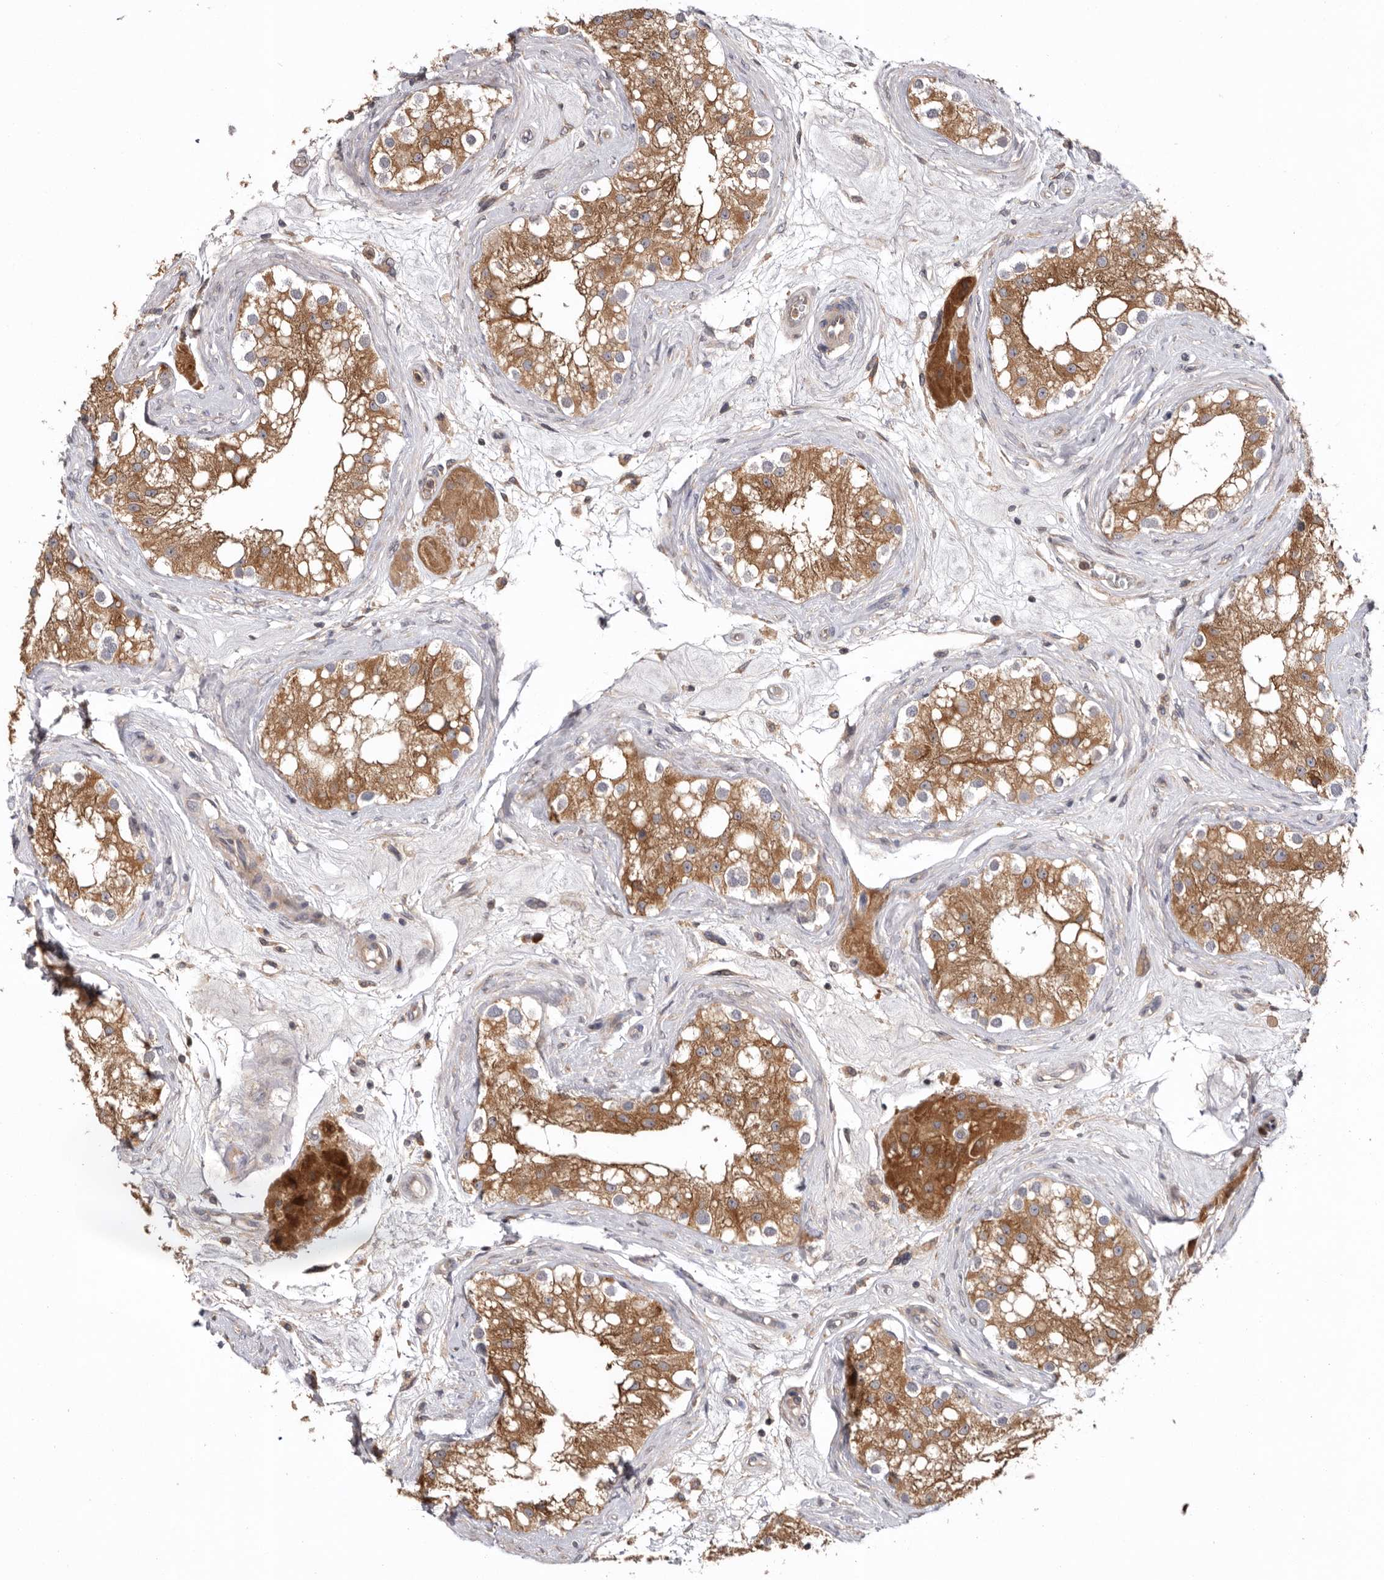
{"staining": {"intensity": "moderate", "quantity": ">75%", "location": "cytoplasmic/membranous"}, "tissue": "testis", "cell_type": "Cells in seminiferous ducts", "image_type": "normal", "snomed": [{"axis": "morphology", "description": "Normal tissue, NOS"}, {"axis": "topography", "description": "Testis"}], "caption": "The image reveals immunohistochemical staining of unremarkable testis. There is moderate cytoplasmic/membranous positivity is present in approximately >75% of cells in seminiferous ducts.", "gene": "TMUB1", "patient": {"sex": "male", "age": 84}}